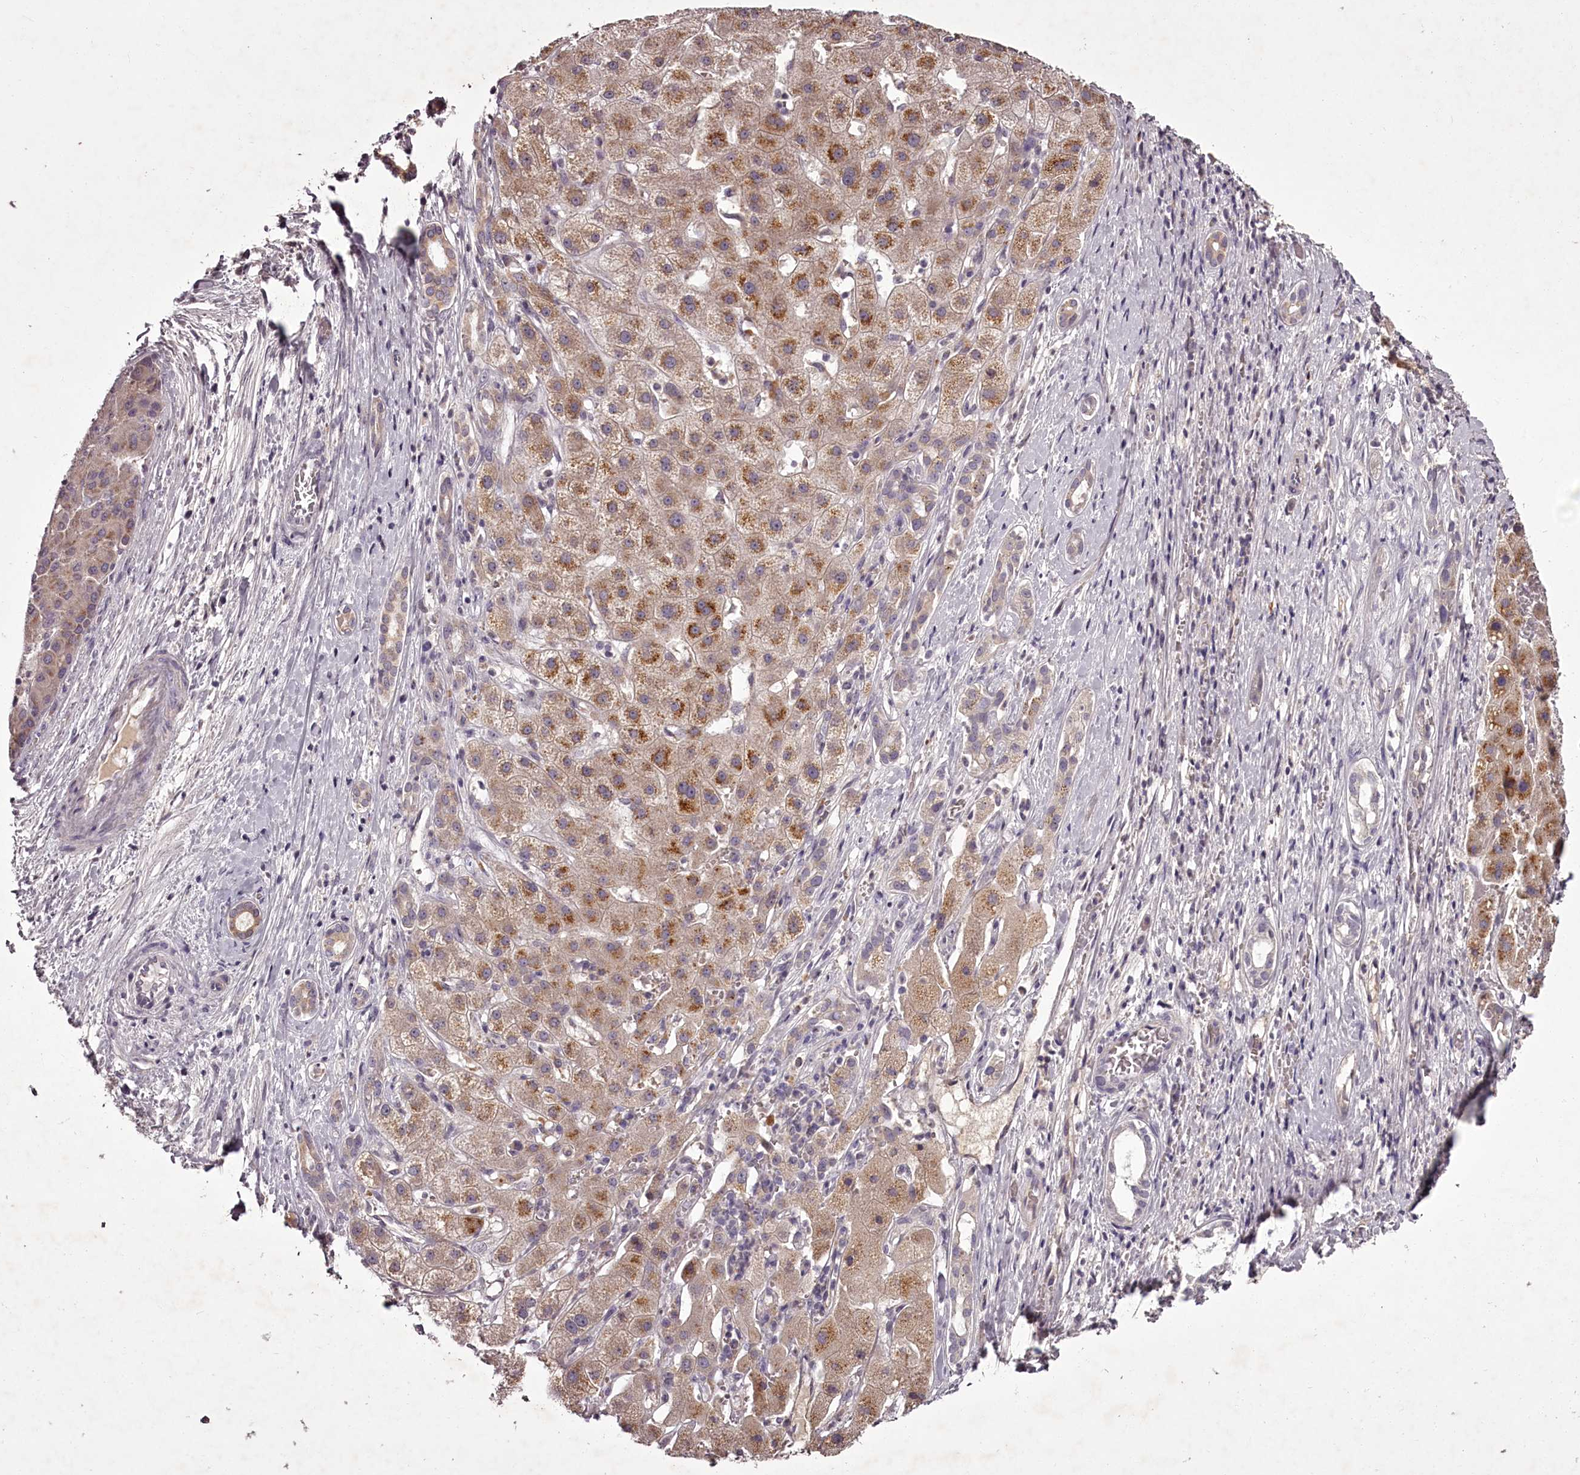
{"staining": {"intensity": "moderate", "quantity": "25%-75%", "location": "cytoplasmic/membranous"}, "tissue": "liver cancer", "cell_type": "Tumor cells", "image_type": "cancer", "snomed": [{"axis": "morphology", "description": "Carcinoma, Hepatocellular, NOS"}, {"axis": "topography", "description": "Liver"}], "caption": "Brown immunohistochemical staining in human liver cancer reveals moderate cytoplasmic/membranous expression in approximately 25%-75% of tumor cells.", "gene": "RBMXL2", "patient": {"sex": "male", "age": 65}}